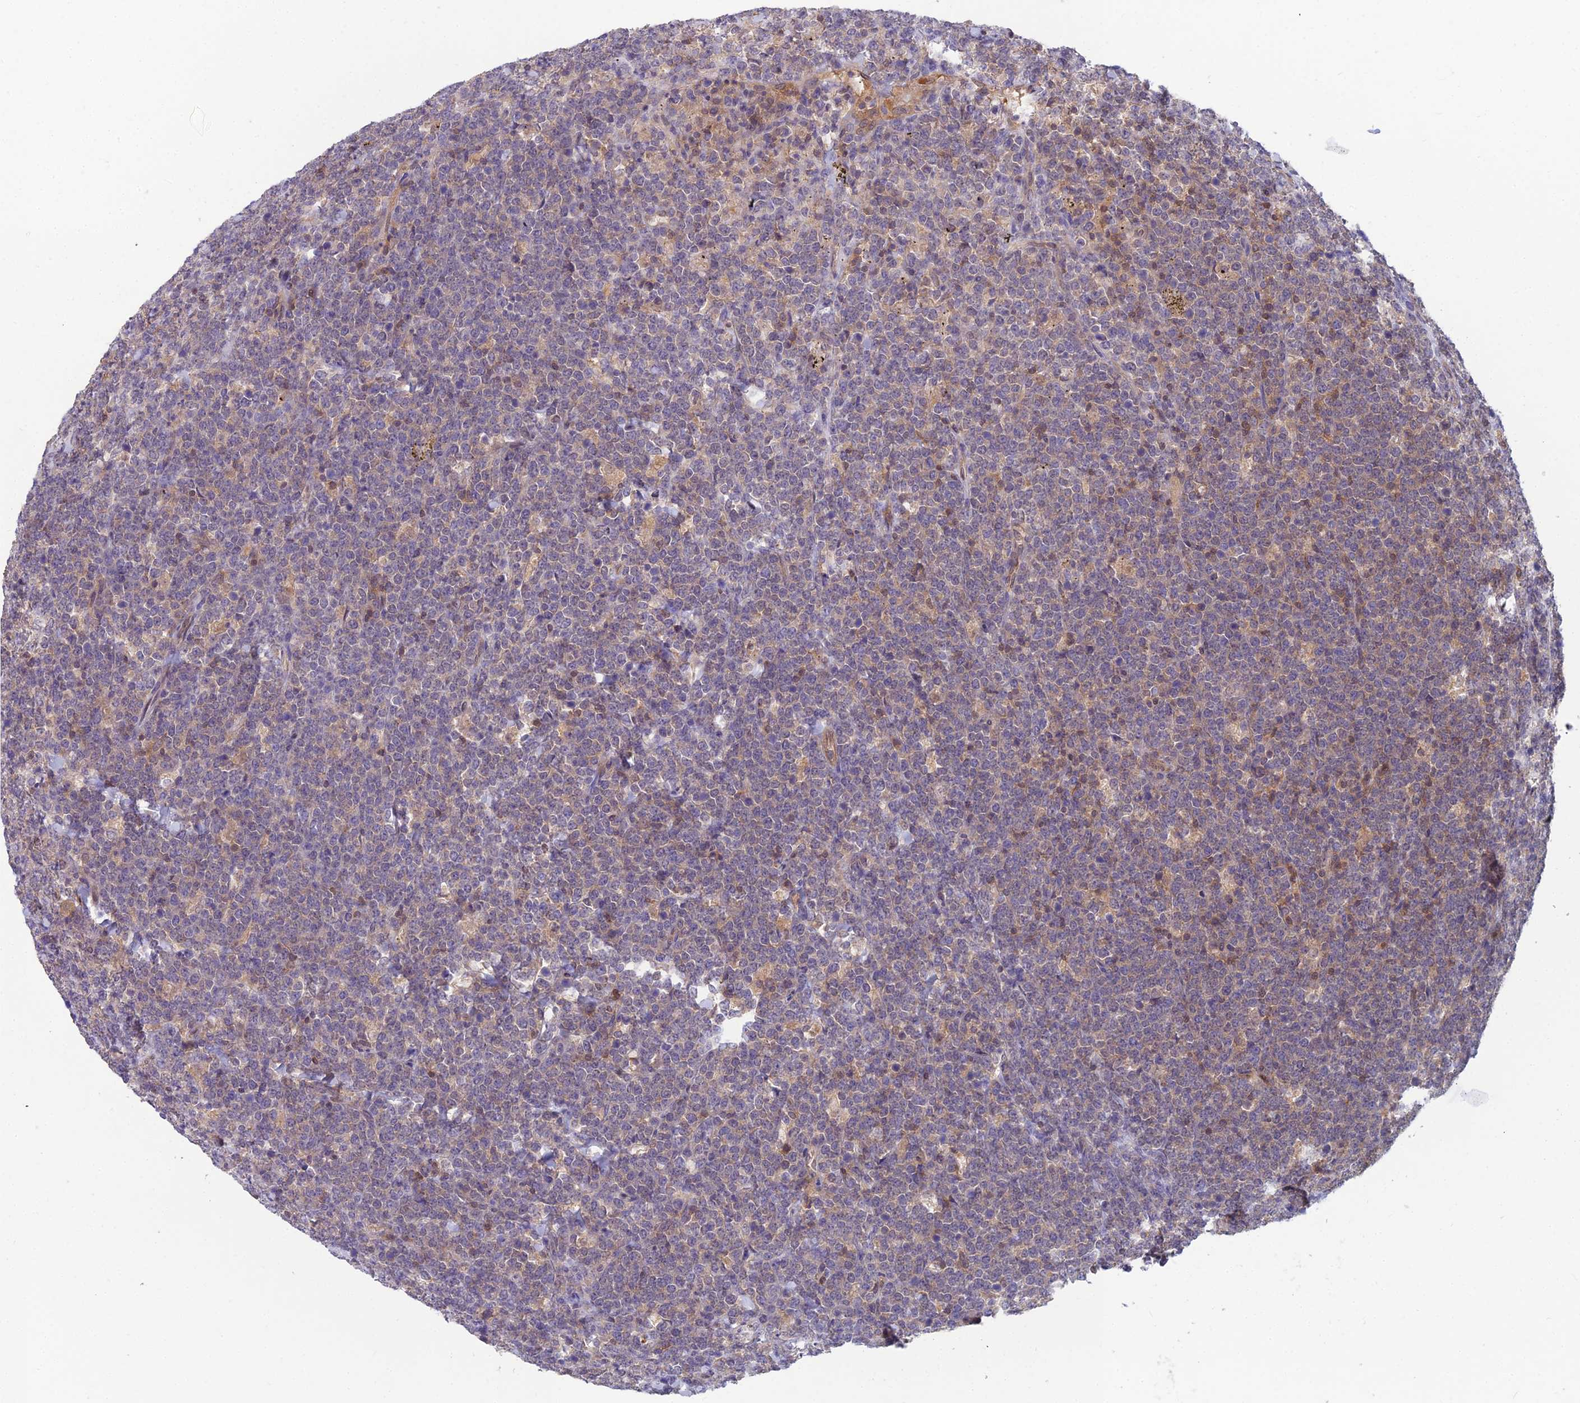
{"staining": {"intensity": "weak", "quantity": "25%-75%", "location": "cytoplasmic/membranous"}, "tissue": "lymphoma", "cell_type": "Tumor cells", "image_type": "cancer", "snomed": [{"axis": "morphology", "description": "Malignant lymphoma, non-Hodgkin's type, High grade"}, {"axis": "topography", "description": "Small intestine"}], "caption": "This is a histology image of IHC staining of lymphoma, which shows weak expression in the cytoplasmic/membranous of tumor cells.", "gene": "MVD", "patient": {"sex": "male", "age": 8}}